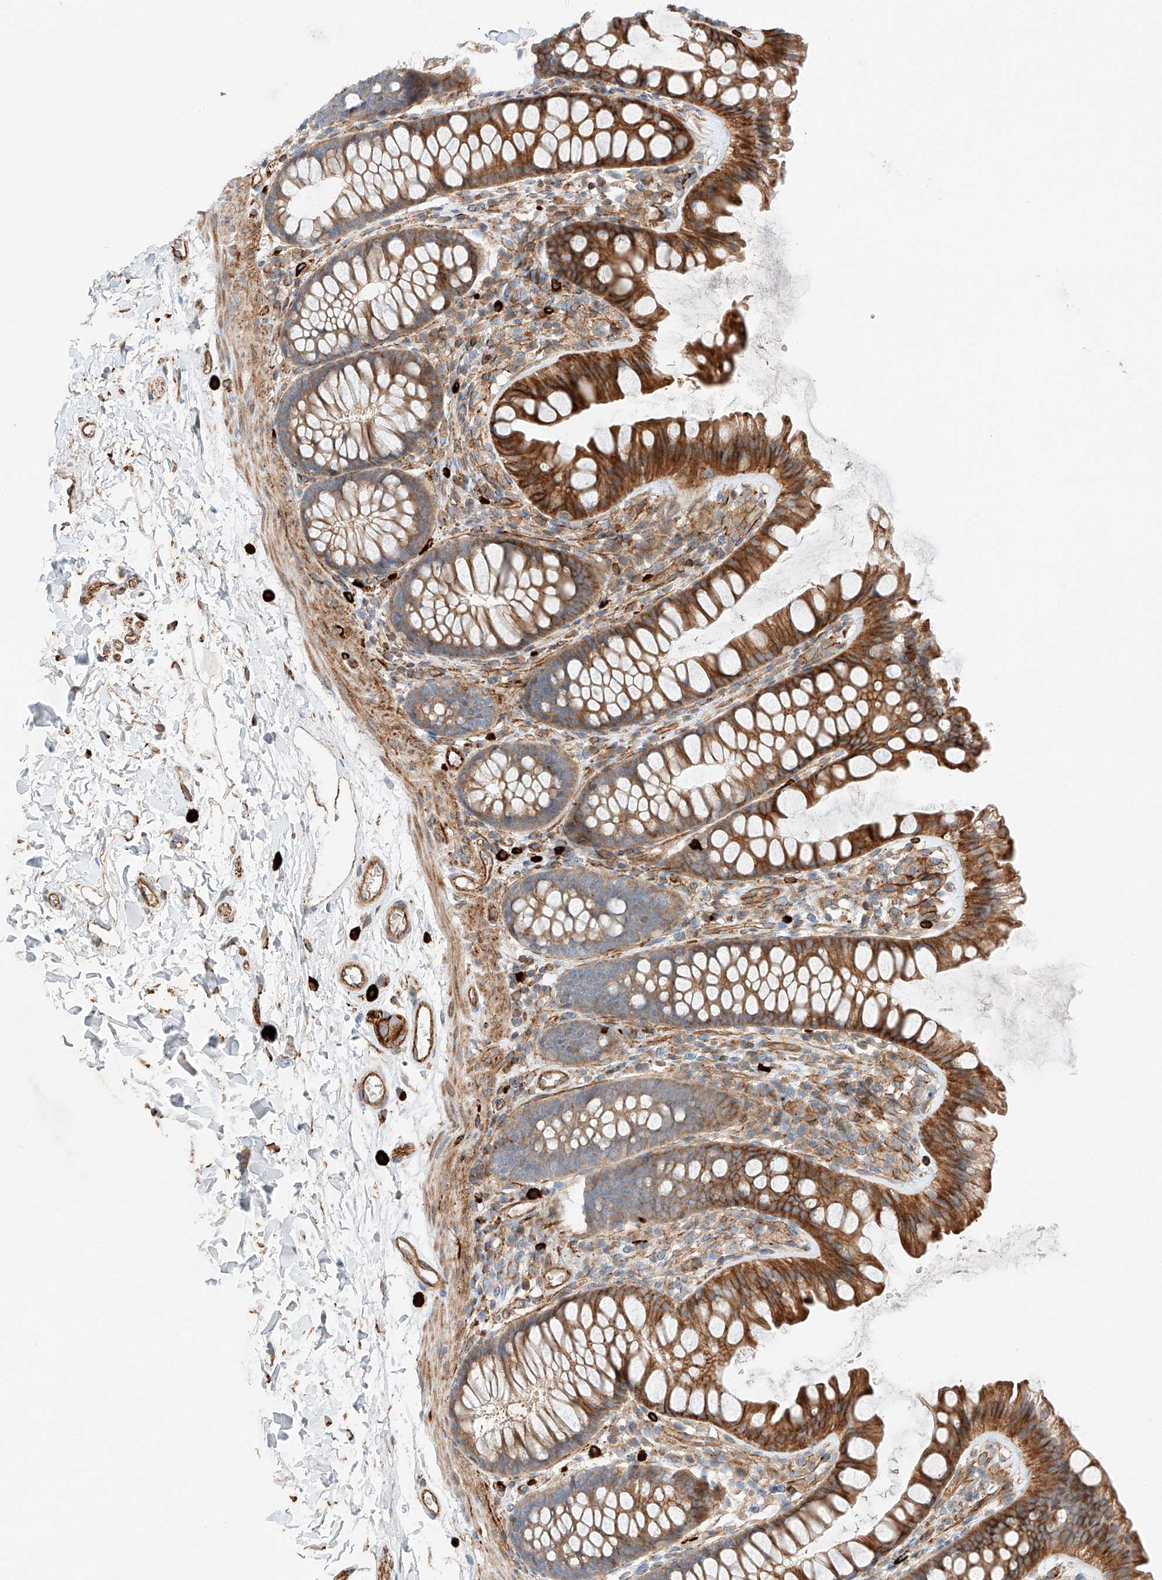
{"staining": {"intensity": "moderate", "quantity": ">75%", "location": "cytoplasmic/membranous"}, "tissue": "colon", "cell_type": "Endothelial cells", "image_type": "normal", "snomed": [{"axis": "morphology", "description": "Normal tissue, NOS"}, {"axis": "topography", "description": "Colon"}], "caption": "Colon stained with DAB IHC shows medium levels of moderate cytoplasmic/membranous expression in approximately >75% of endothelial cells. Nuclei are stained in blue.", "gene": "MINDY4", "patient": {"sex": "female", "age": 62}}